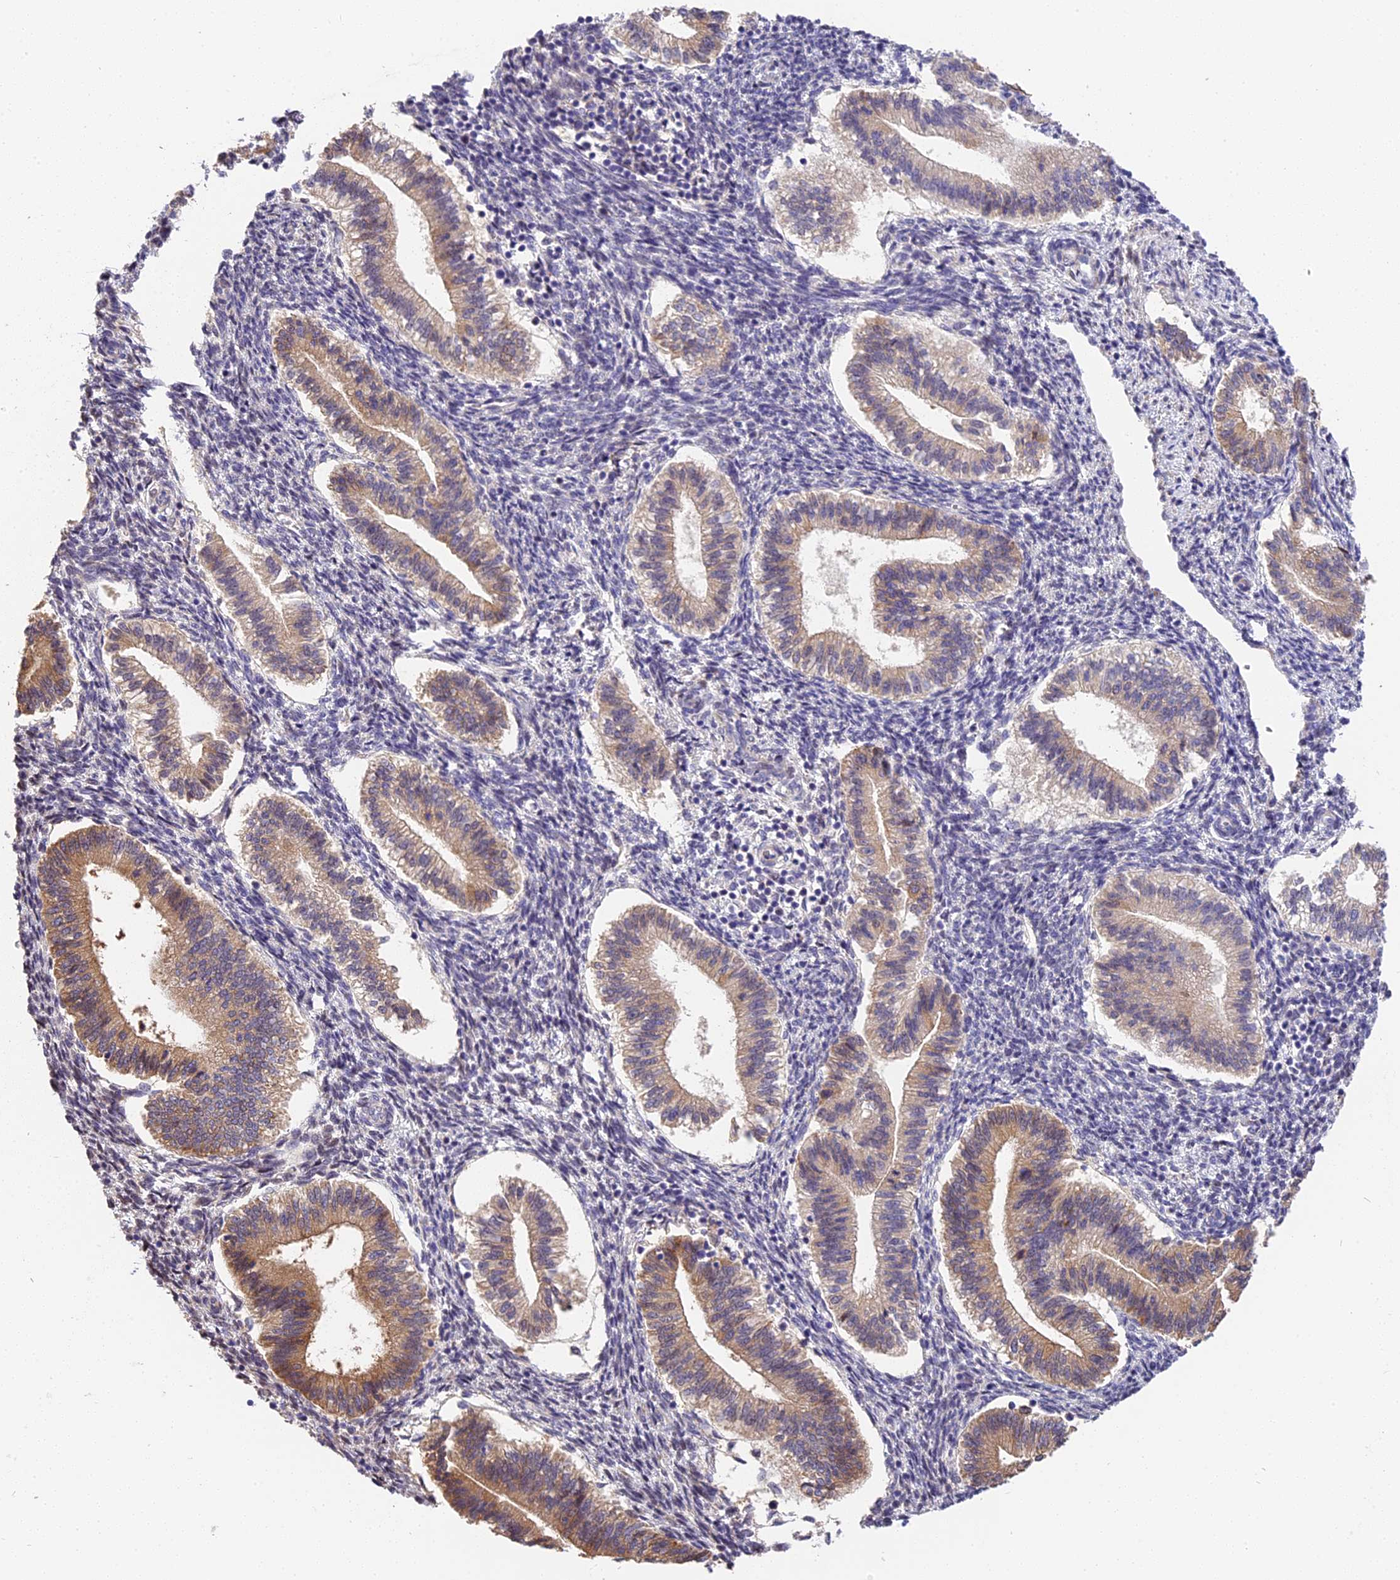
{"staining": {"intensity": "weak", "quantity": "<25%", "location": "cytoplasmic/membranous"}, "tissue": "endometrium", "cell_type": "Cells in endometrial stroma", "image_type": "normal", "snomed": [{"axis": "morphology", "description": "Normal tissue, NOS"}, {"axis": "topography", "description": "Endometrium"}], "caption": "Photomicrograph shows no protein expression in cells in endometrial stroma of unremarkable endometrium. Nuclei are stained in blue.", "gene": "BSCL2", "patient": {"sex": "female", "age": 25}}